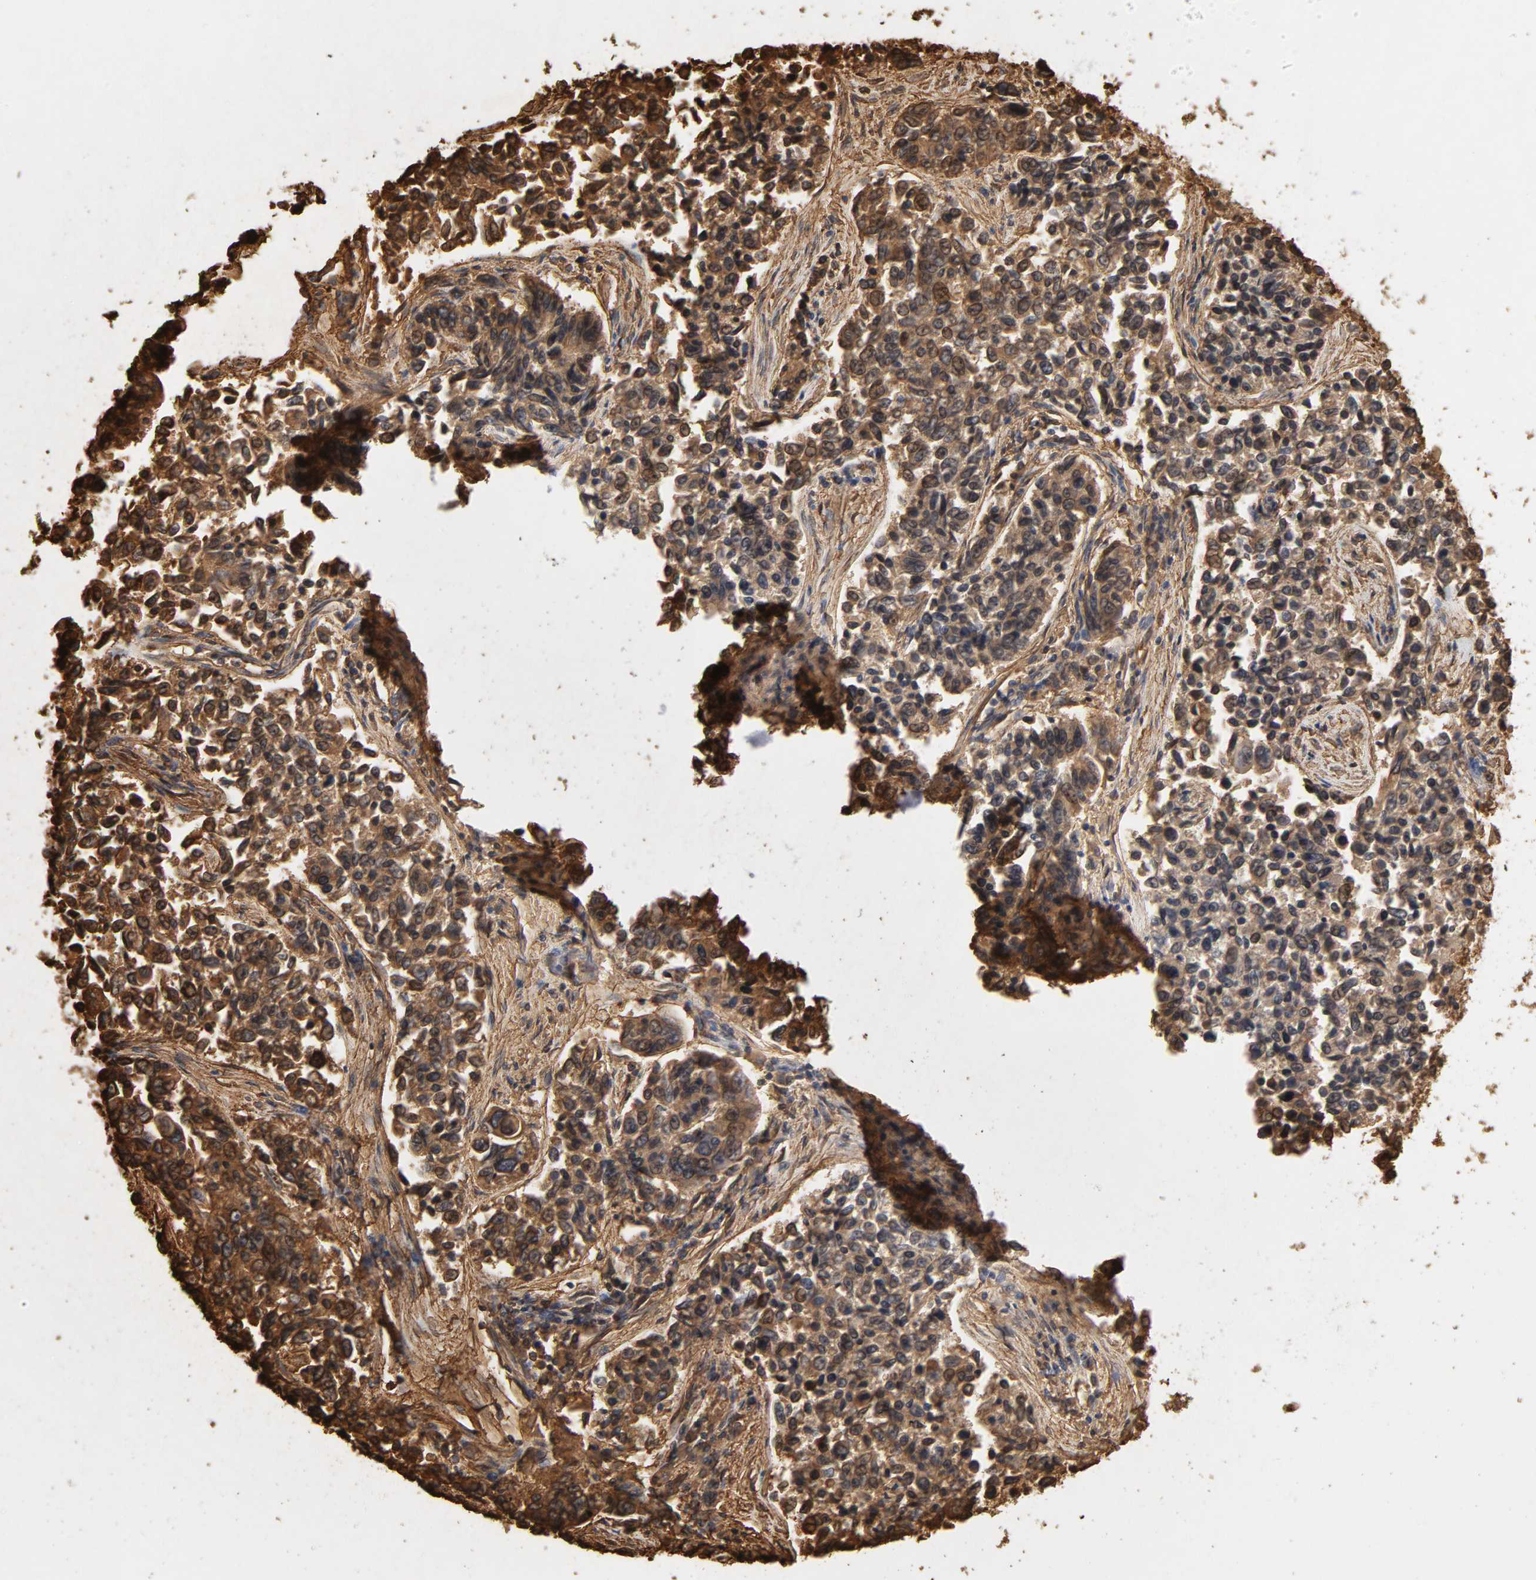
{"staining": {"intensity": "strong", "quantity": ">75%", "location": "cytoplasmic/membranous"}, "tissue": "lung cancer", "cell_type": "Tumor cells", "image_type": "cancer", "snomed": [{"axis": "morphology", "description": "Adenocarcinoma, NOS"}, {"axis": "topography", "description": "Lung"}], "caption": "Tumor cells exhibit strong cytoplasmic/membranous expression in approximately >75% of cells in lung adenocarcinoma.", "gene": "ANXA2", "patient": {"sex": "male", "age": 84}}